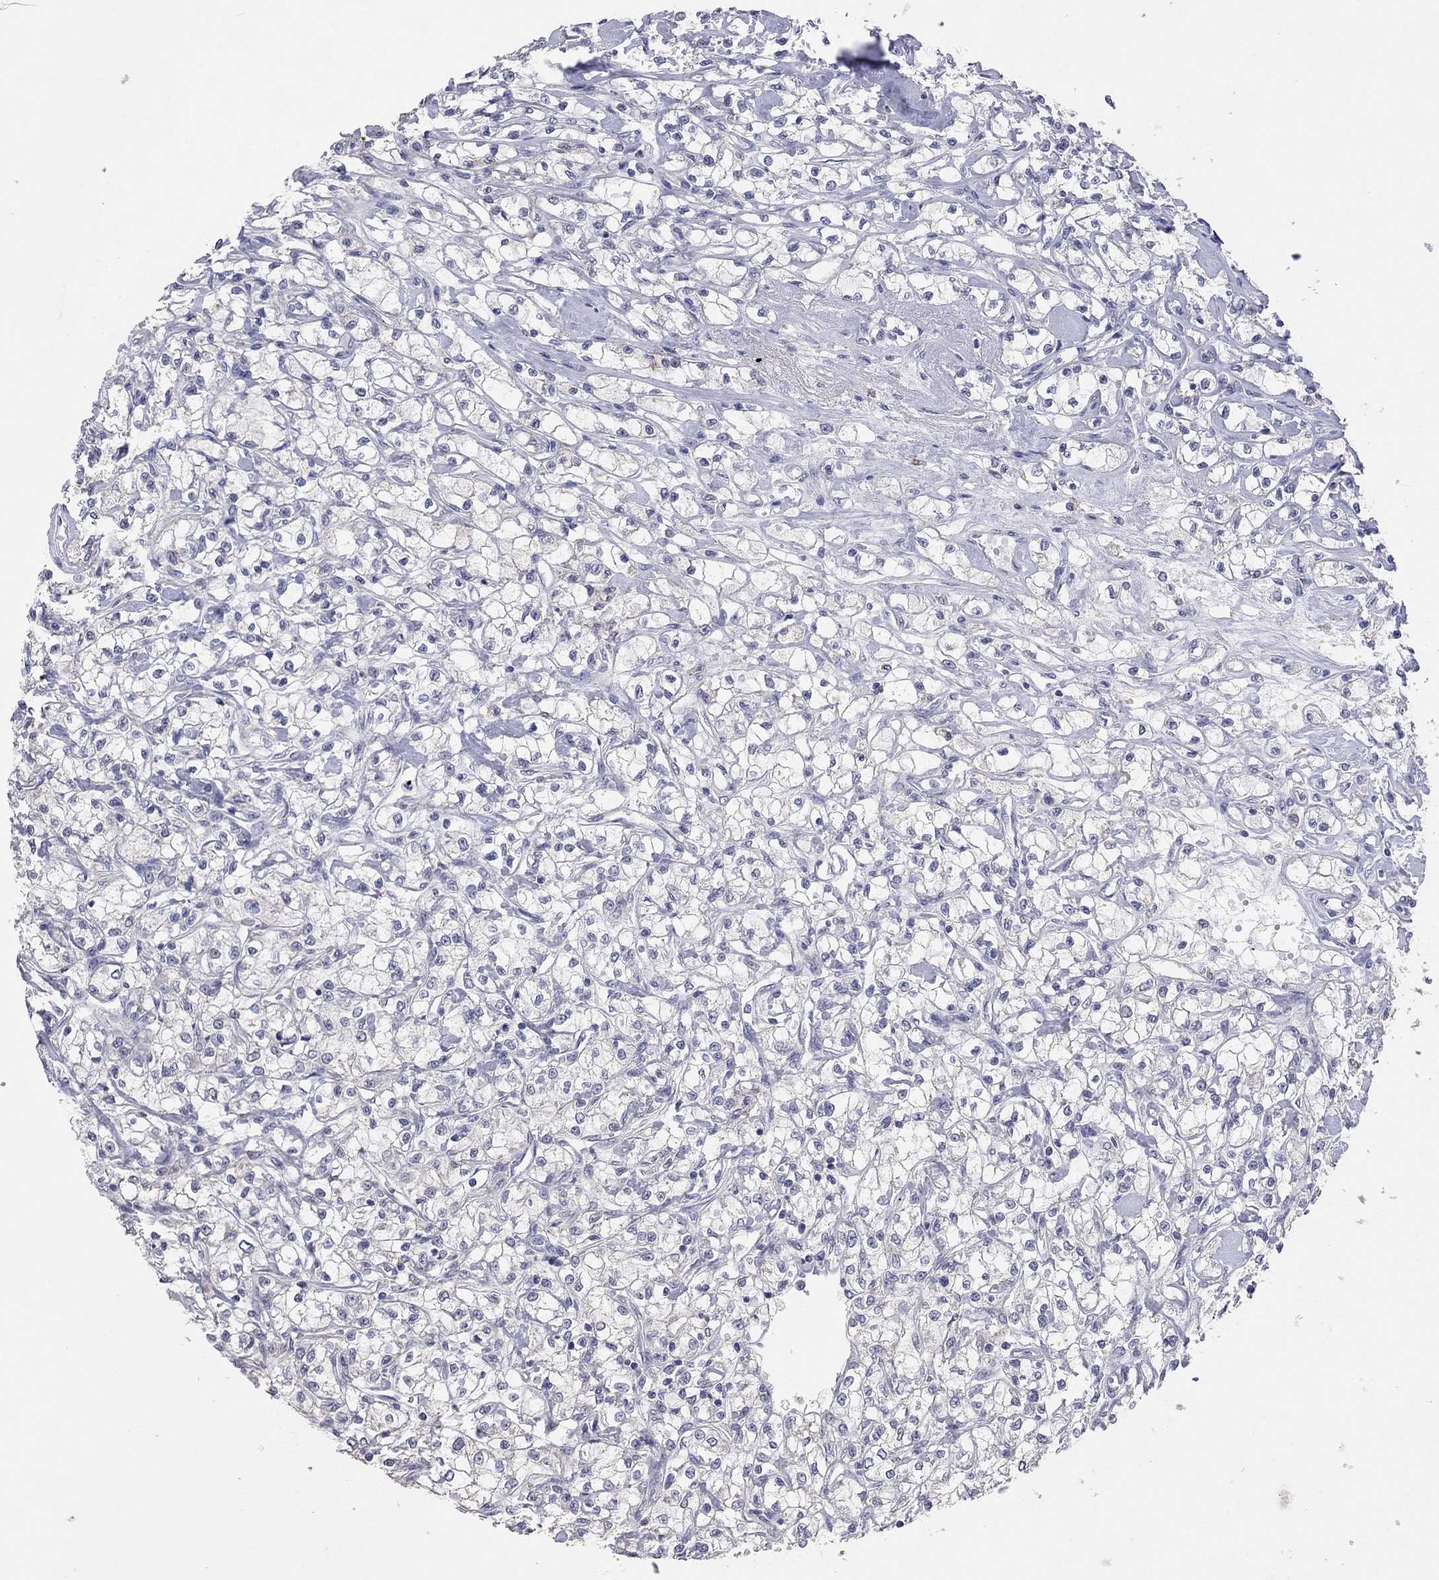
{"staining": {"intensity": "negative", "quantity": "none", "location": "none"}, "tissue": "renal cancer", "cell_type": "Tumor cells", "image_type": "cancer", "snomed": [{"axis": "morphology", "description": "Adenocarcinoma, NOS"}, {"axis": "topography", "description": "Kidney"}], "caption": "High magnification brightfield microscopy of renal cancer stained with DAB (brown) and counterstained with hematoxylin (blue): tumor cells show no significant staining.", "gene": "MMP13", "patient": {"sex": "female", "age": 59}}